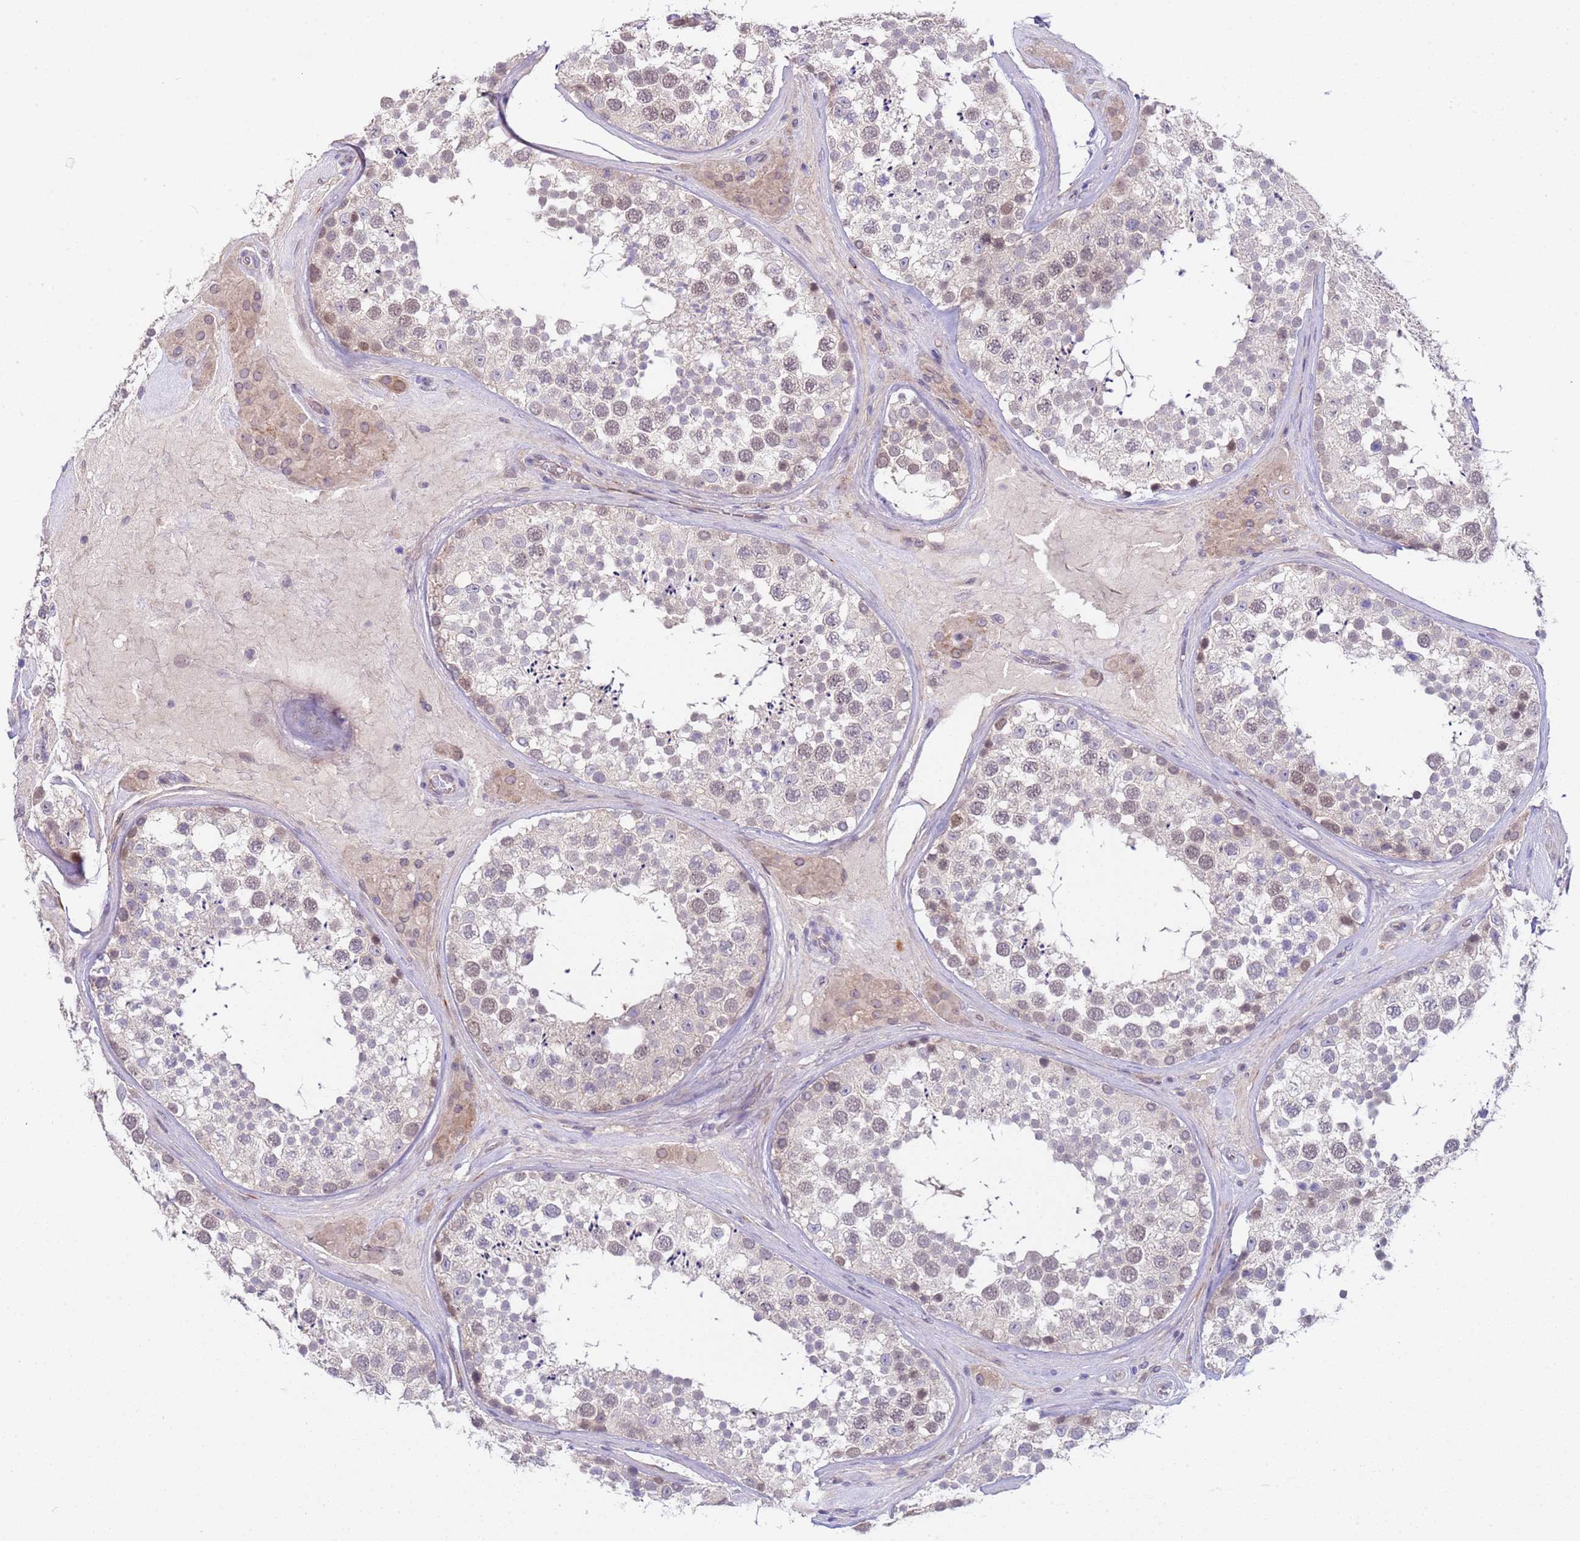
{"staining": {"intensity": "negative", "quantity": "none", "location": "none"}, "tissue": "testis", "cell_type": "Cells in seminiferous ducts", "image_type": "normal", "snomed": [{"axis": "morphology", "description": "Normal tissue, NOS"}, {"axis": "topography", "description": "Testis"}], "caption": "The immunohistochemistry image has no significant staining in cells in seminiferous ducts of testis.", "gene": "TRMT10A", "patient": {"sex": "male", "age": 46}}